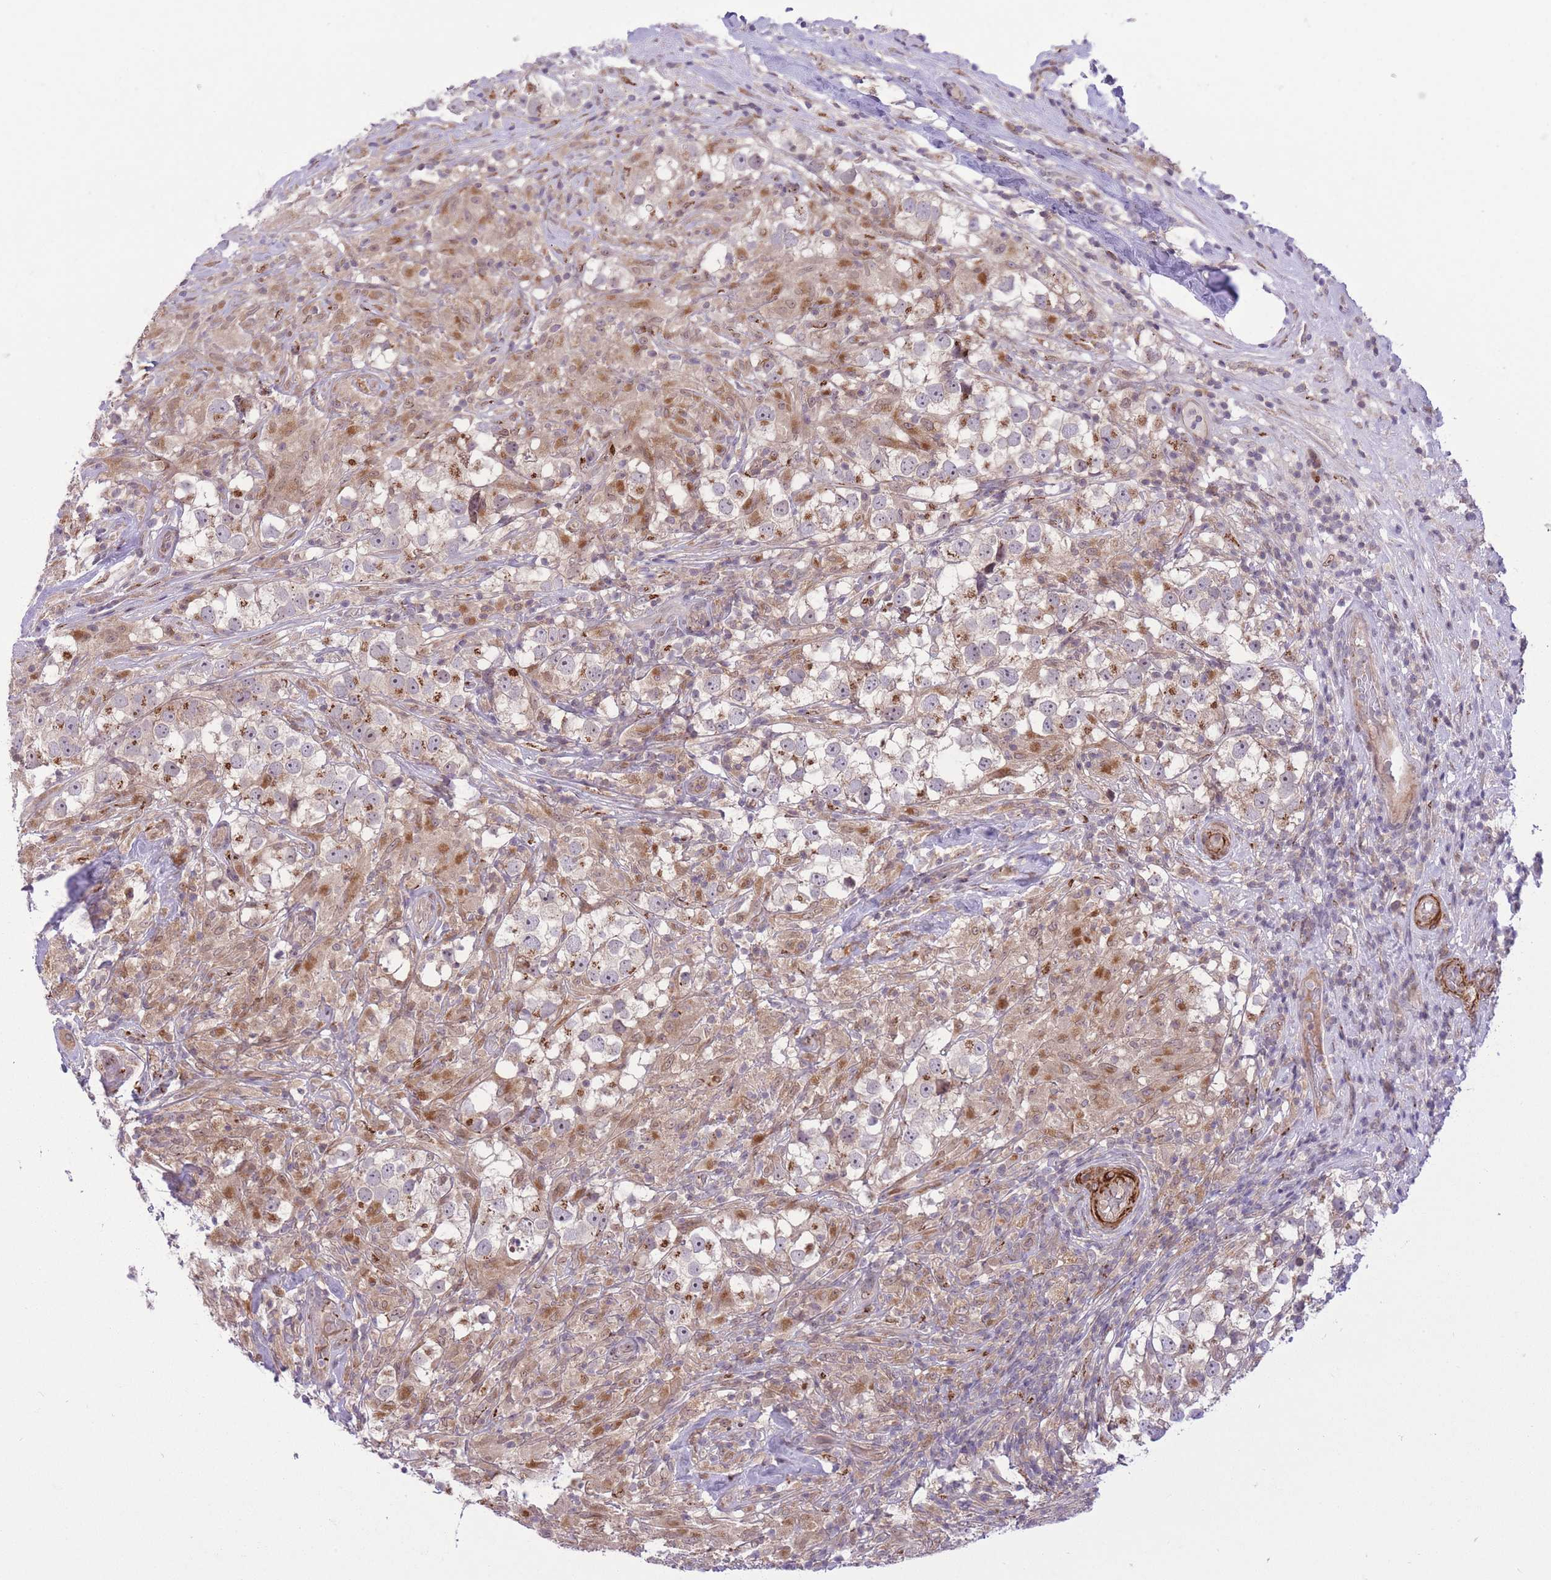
{"staining": {"intensity": "moderate", "quantity": "<25%", "location": "cytoplasmic/membranous"}, "tissue": "testis cancer", "cell_type": "Tumor cells", "image_type": "cancer", "snomed": [{"axis": "morphology", "description": "Seminoma, NOS"}, {"axis": "topography", "description": "Testis"}], "caption": "A brown stain shows moderate cytoplasmic/membranous positivity of a protein in human testis cancer (seminoma) tumor cells. The staining is performed using DAB brown chromogen to label protein expression. The nuclei are counter-stained blue using hematoxylin.", "gene": "ZBED5", "patient": {"sex": "male", "age": 46}}